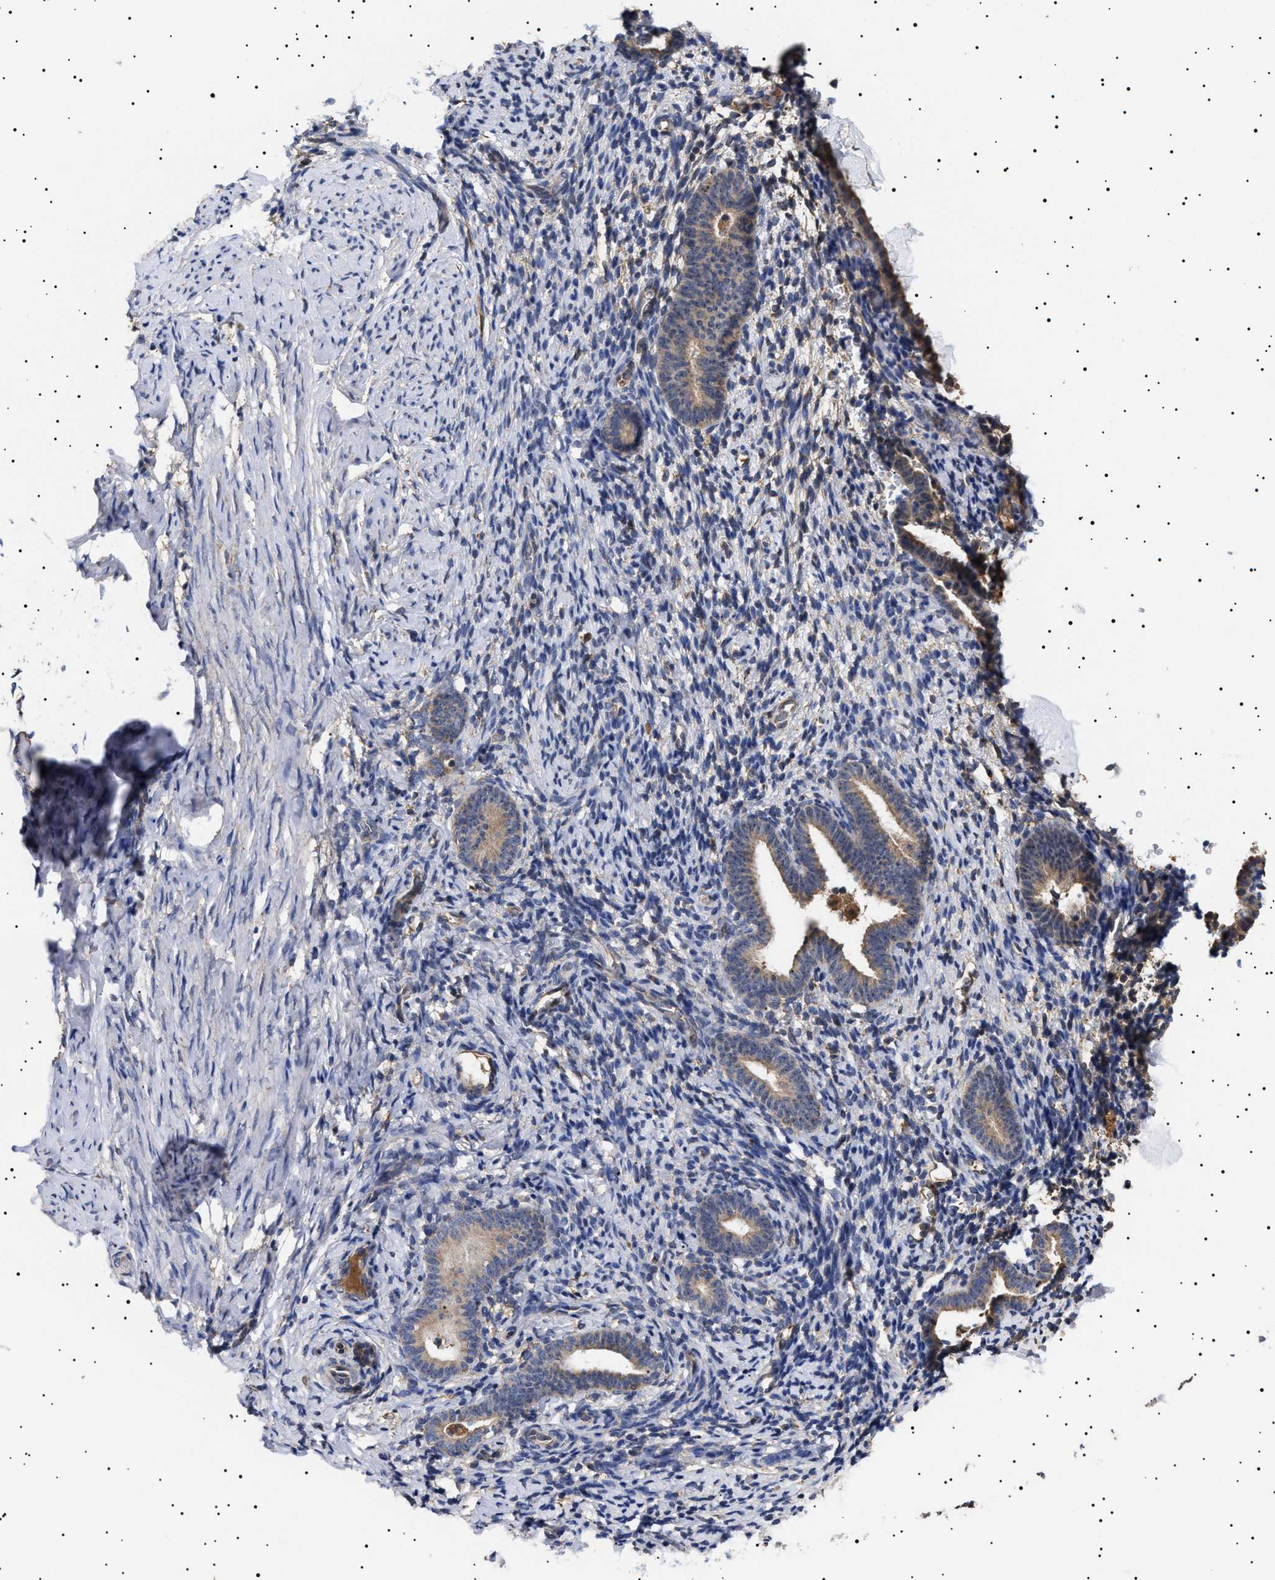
{"staining": {"intensity": "negative", "quantity": "none", "location": "none"}, "tissue": "endometrium", "cell_type": "Cells in endometrial stroma", "image_type": "normal", "snomed": [{"axis": "morphology", "description": "Normal tissue, NOS"}, {"axis": "topography", "description": "Endometrium"}], "caption": "Immunohistochemistry image of benign endometrium: human endometrium stained with DAB displays no significant protein positivity in cells in endometrial stroma. (Immunohistochemistry, brightfield microscopy, high magnification).", "gene": "KRBA1", "patient": {"sex": "female", "age": 51}}